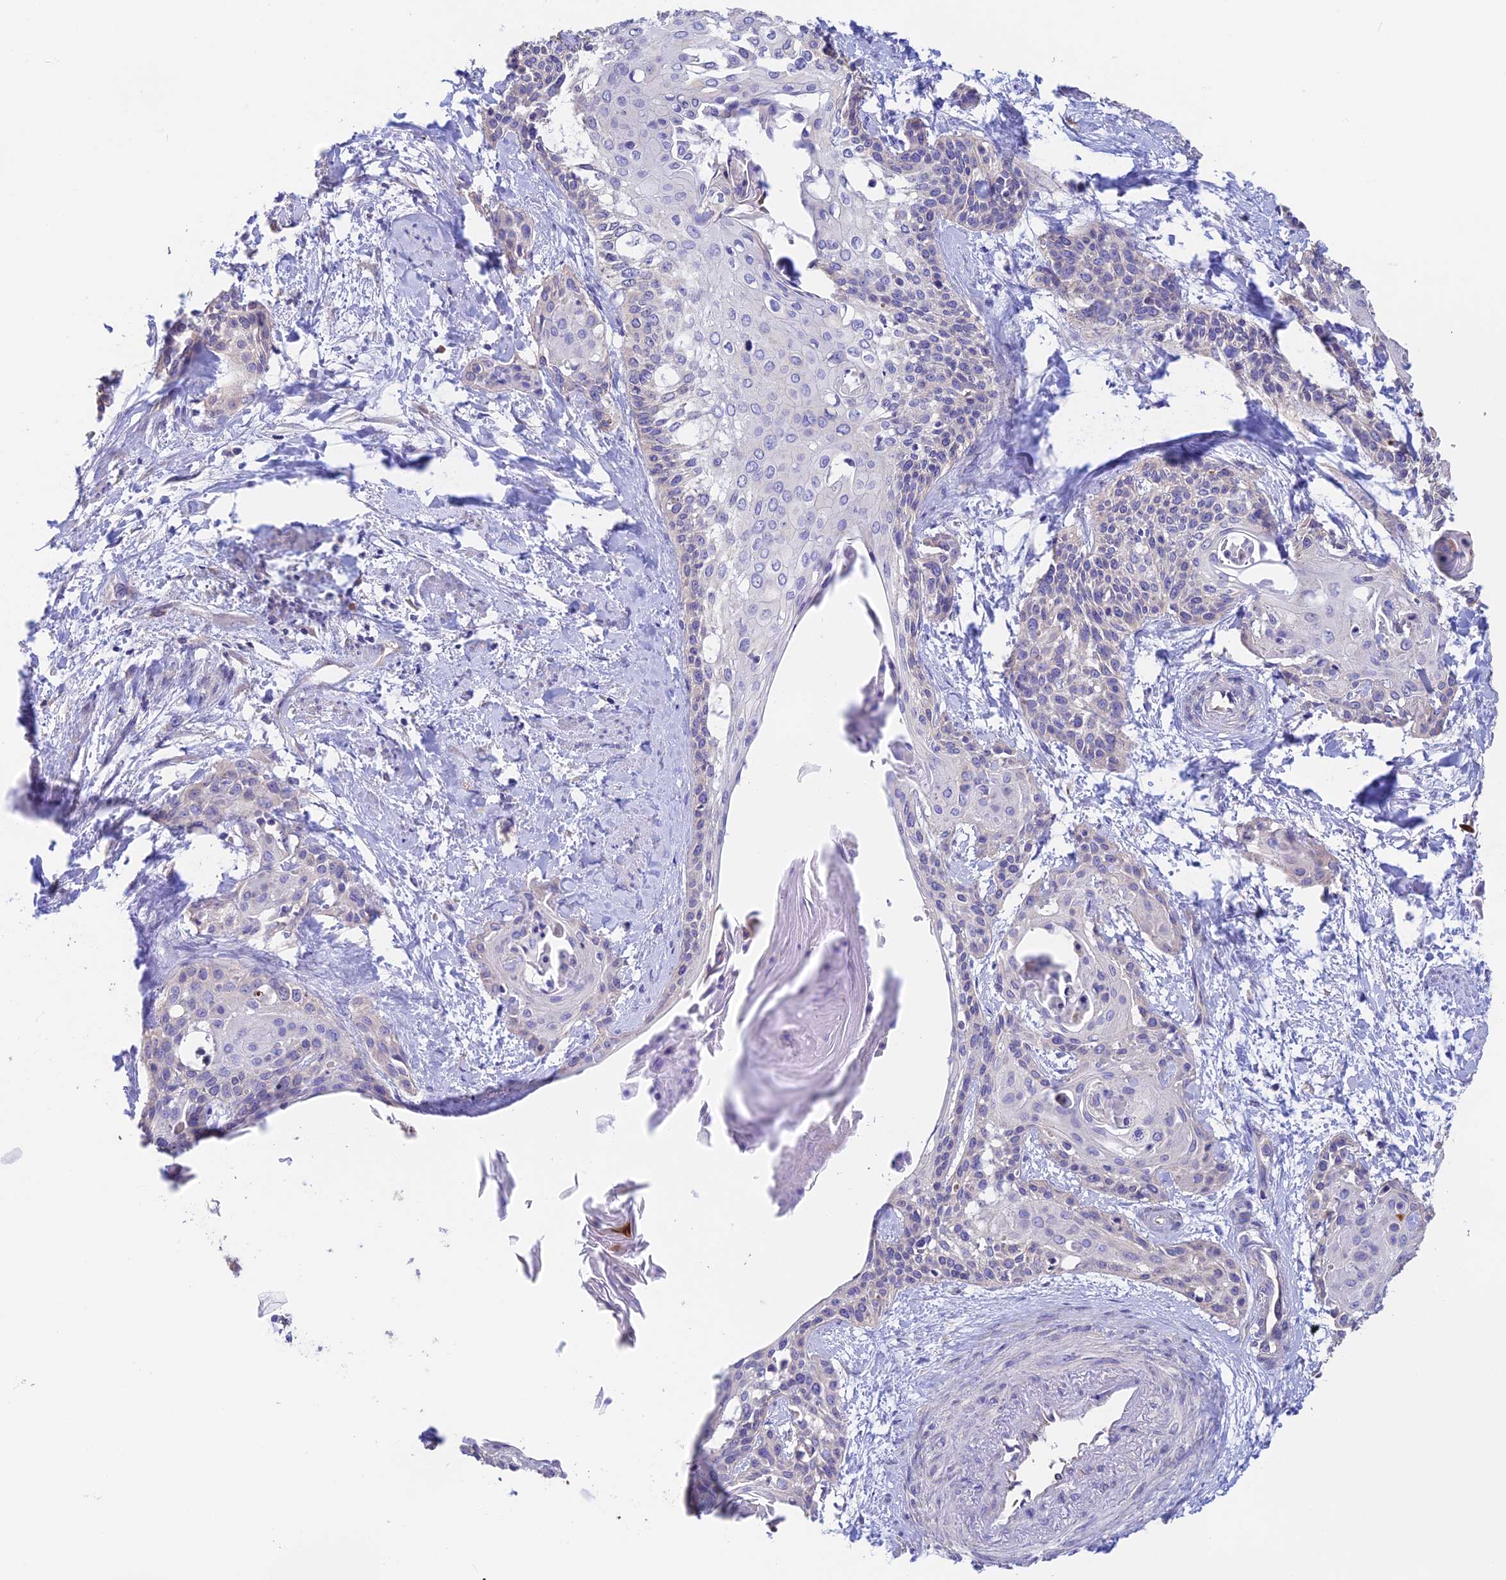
{"staining": {"intensity": "negative", "quantity": "none", "location": "none"}, "tissue": "cervical cancer", "cell_type": "Tumor cells", "image_type": "cancer", "snomed": [{"axis": "morphology", "description": "Squamous cell carcinoma, NOS"}, {"axis": "topography", "description": "Cervix"}], "caption": "DAB (3,3'-diaminobenzidine) immunohistochemical staining of cervical cancer exhibits no significant staining in tumor cells.", "gene": "EMC3", "patient": {"sex": "female", "age": 57}}